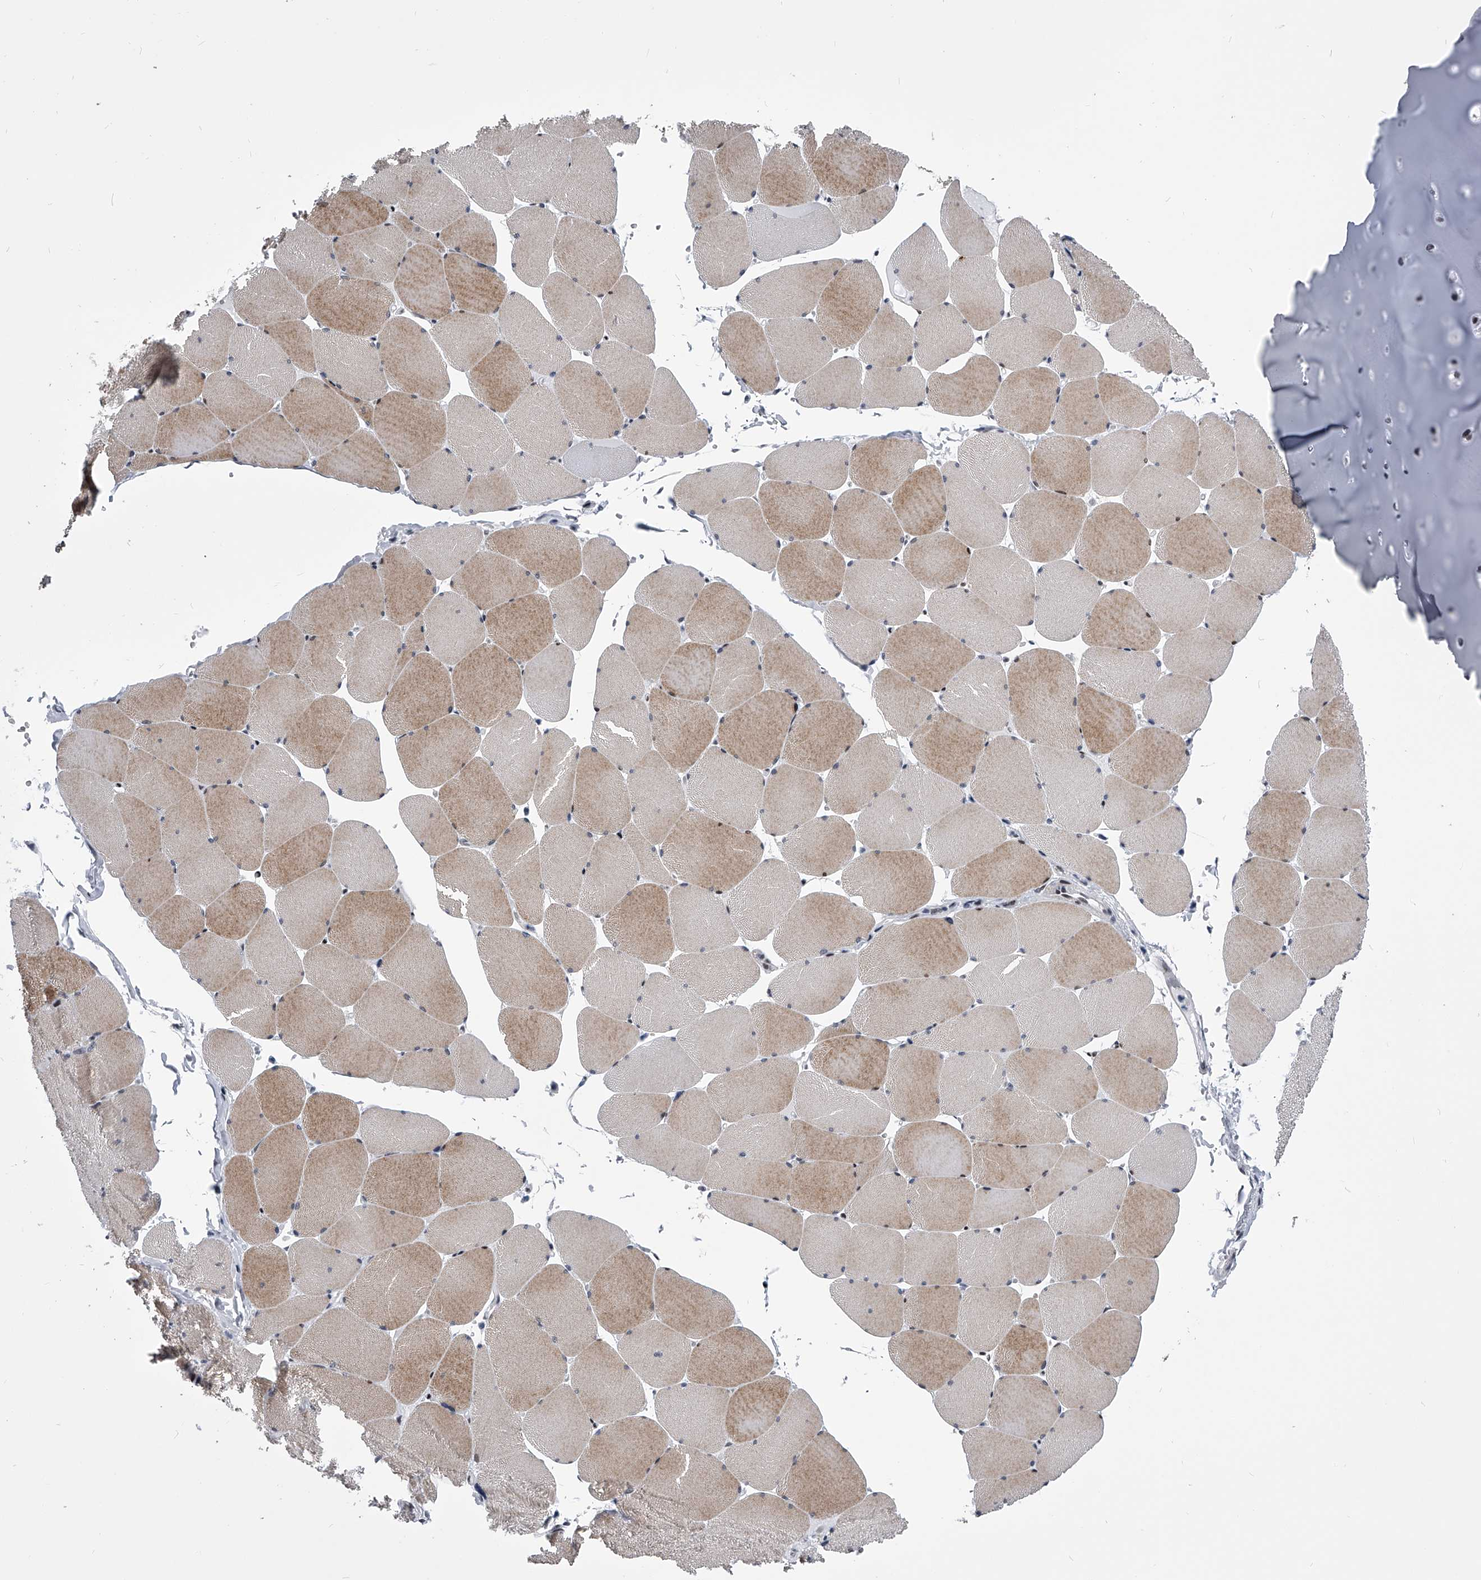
{"staining": {"intensity": "moderate", "quantity": ">75%", "location": "cytoplasmic/membranous"}, "tissue": "skeletal muscle", "cell_type": "Myocytes", "image_type": "normal", "snomed": [{"axis": "morphology", "description": "Normal tissue, NOS"}, {"axis": "topography", "description": "Skeletal muscle"}, {"axis": "topography", "description": "Head-Neck"}], "caption": "Immunohistochemical staining of unremarkable skeletal muscle displays >75% levels of moderate cytoplasmic/membranous protein expression in approximately >75% of myocytes. Immunohistochemistry stains the protein in brown and the nuclei are stained blue.", "gene": "CMTR1", "patient": {"sex": "male", "age": 66}}